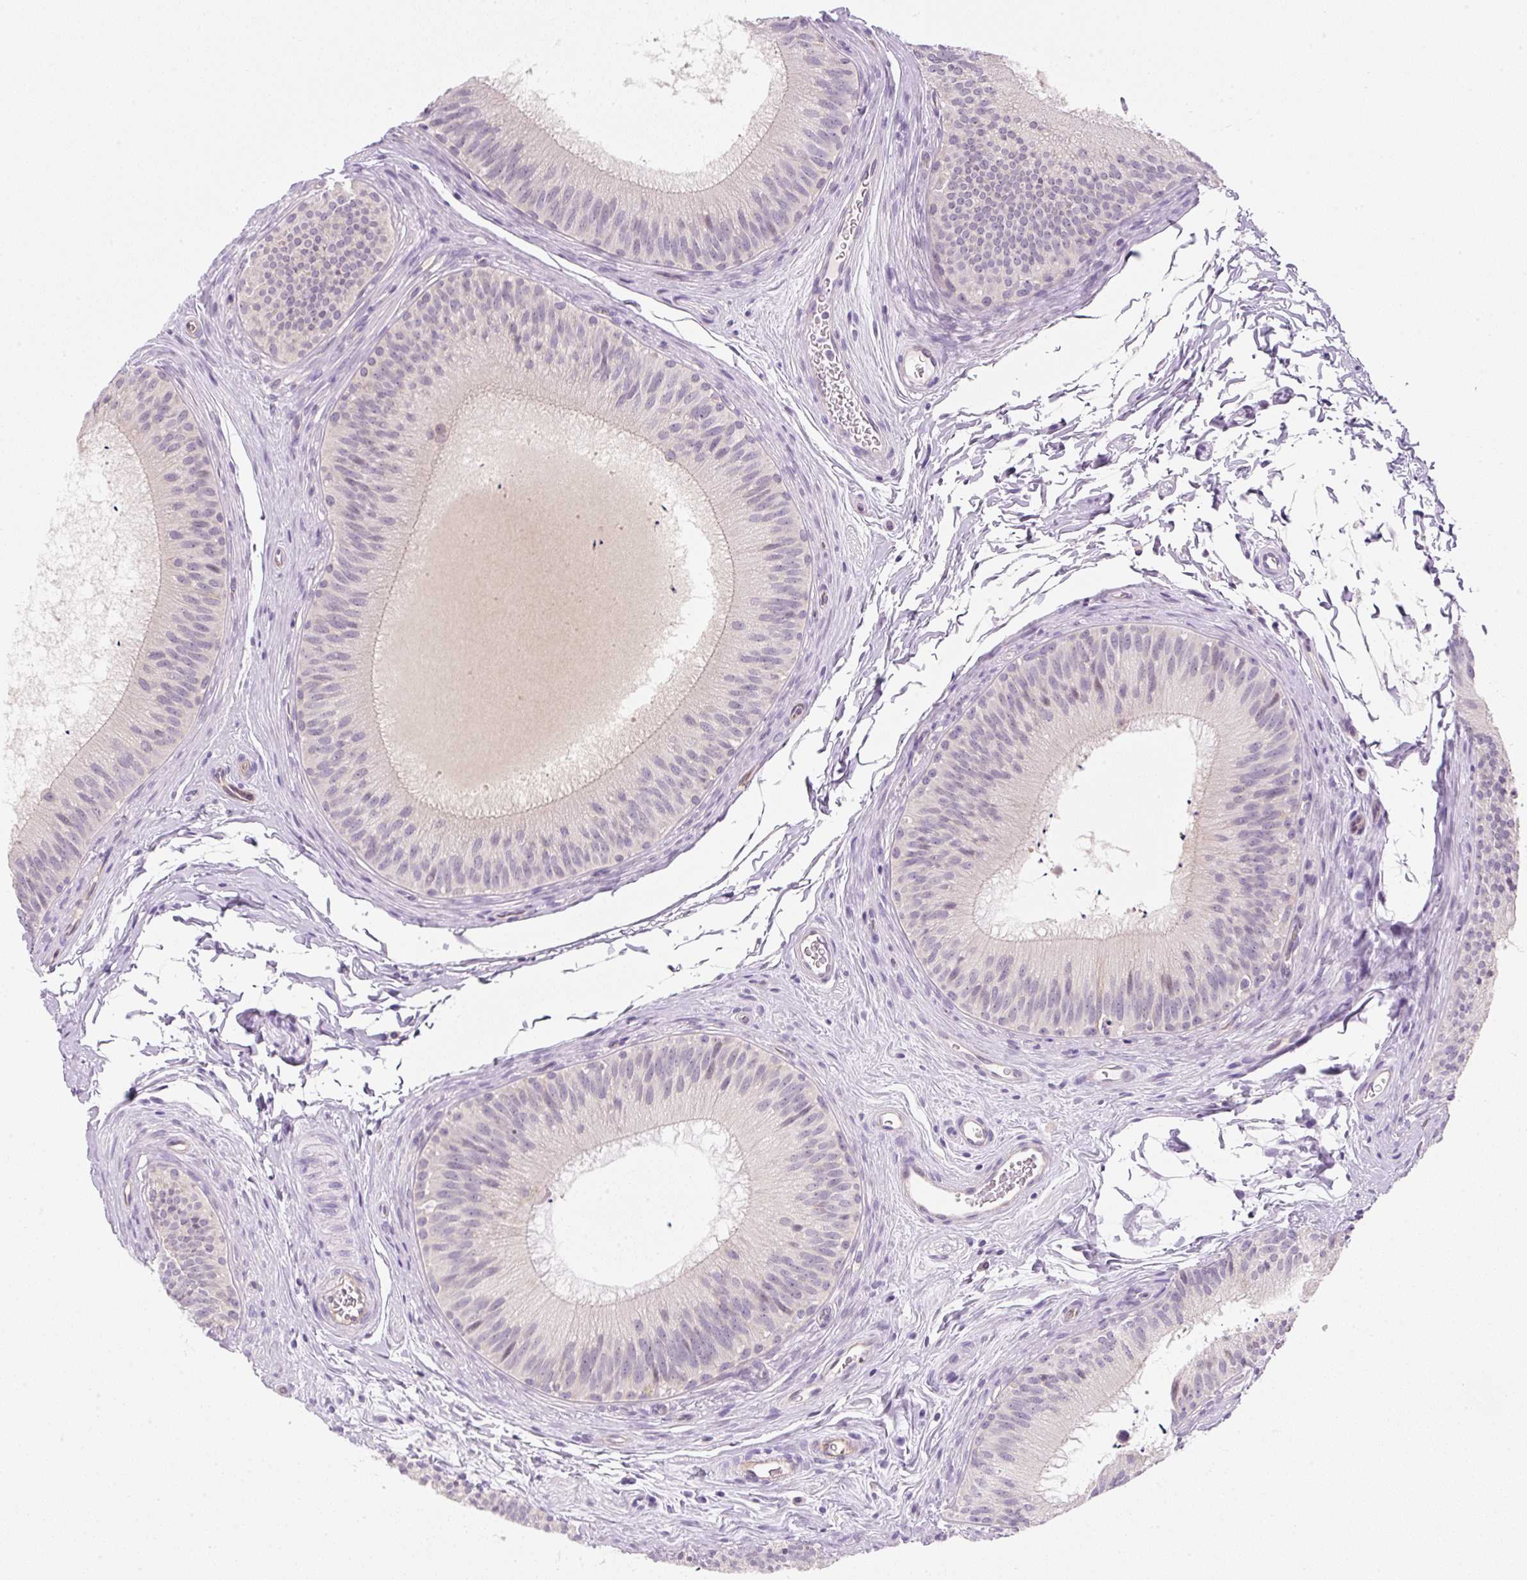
{"staining": {"intensity": "moderate", "quantity": "<25%", "location": "cytoplasmic/membranous"}, "tissue": "epididymis", "cell_type": "Glandular cells", "image_type": "normal", "snomed": [{"axis": "morphology", "description": "Normal tissue, NOS"}, {"axis": "topography", "description": "Epididymis"}], "caption": "Protein expression analysis of normal epididymis displays moderate cytoplasmic/membranous expression in approximately <25% of glandular cells. (DAB IHC with brightfield microscopy, high magnification).", "gene": "OMA1", "patient": {"sex": "male", "age": 24}}